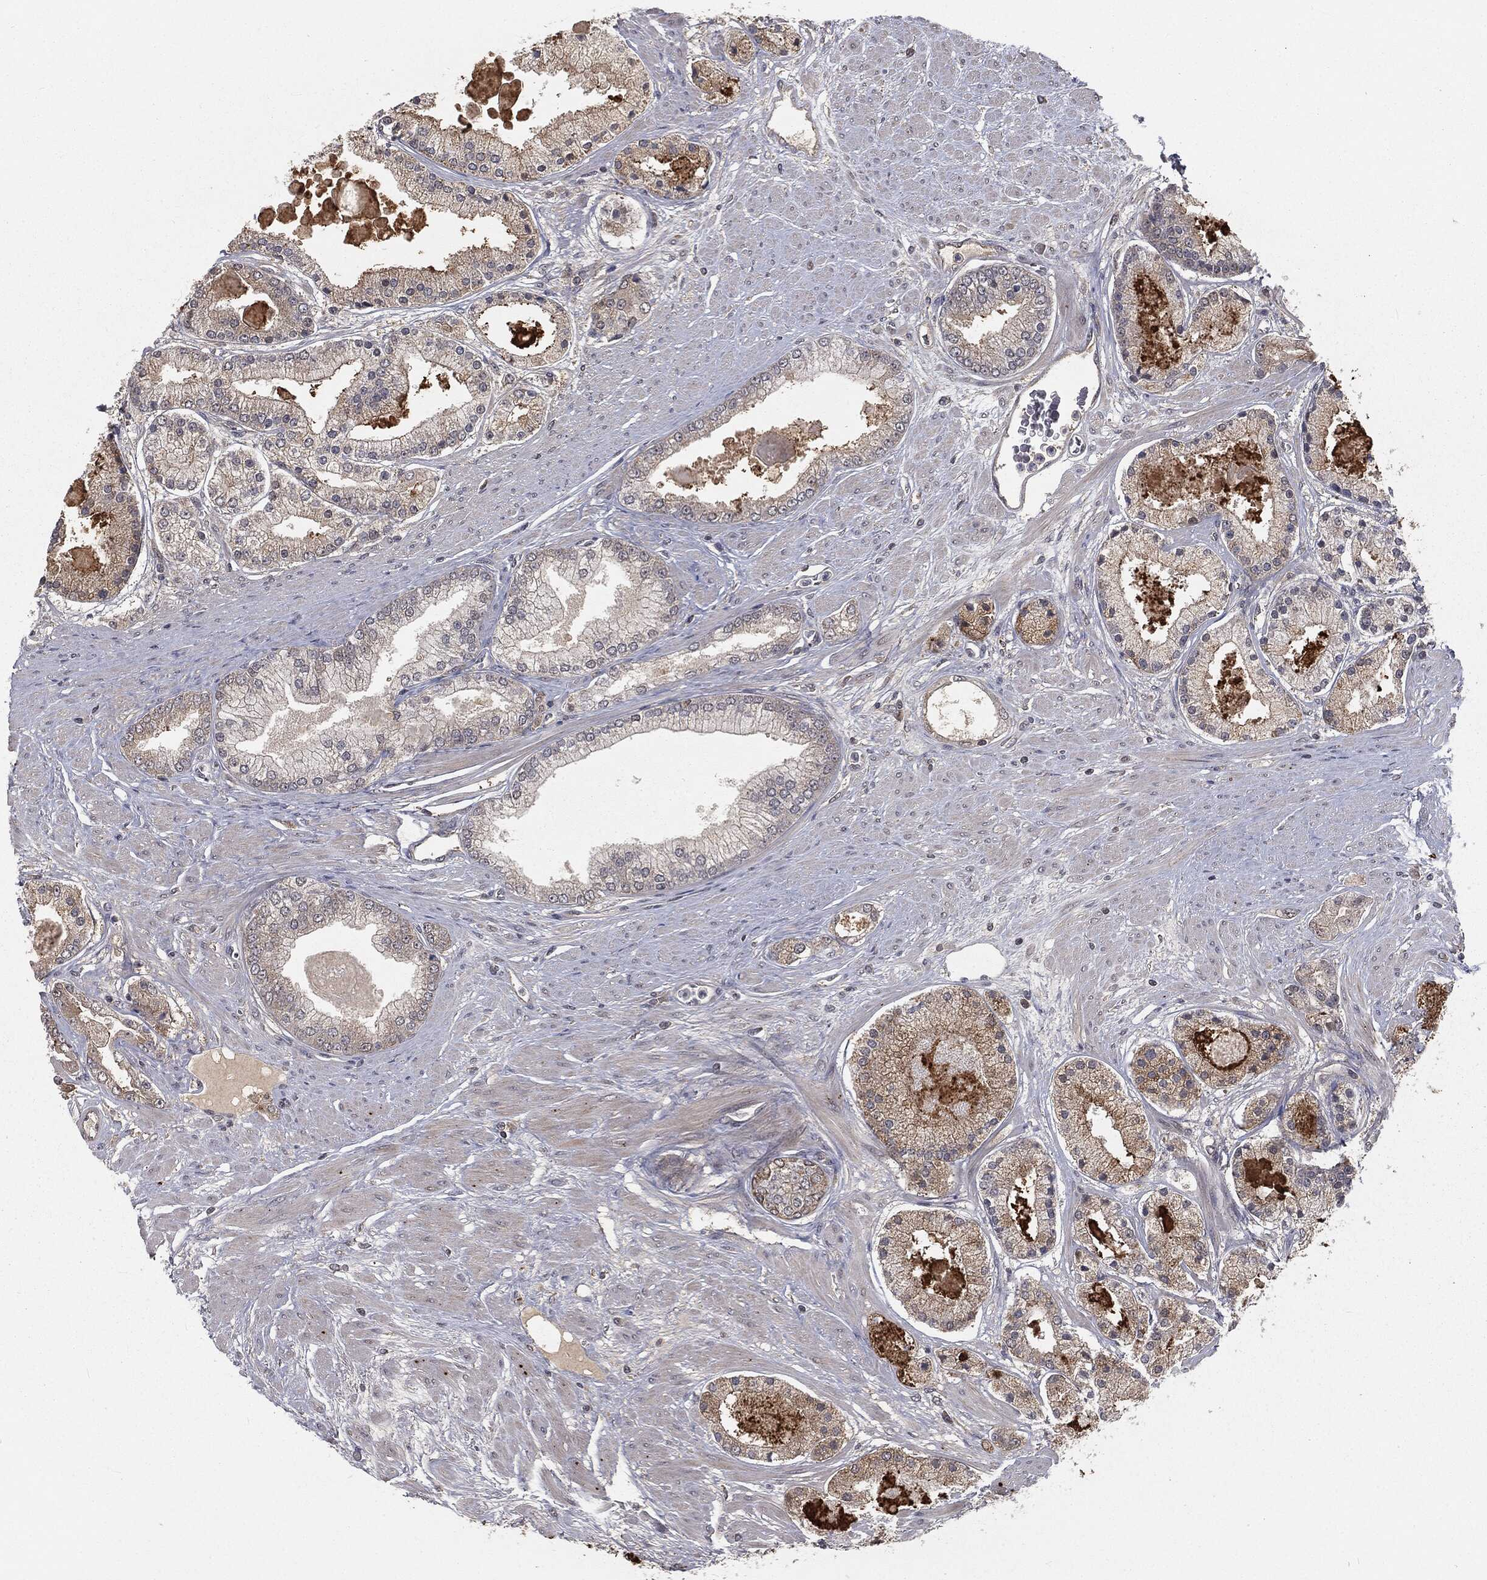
{"staining": {"intensity": "weak", "quantity": "25%-75%", "location": "cytoplasmic/membranous"}, "tissue": "prostate cancer", "cell_type": "Tumor cells", "image_type": "cancer", "snomed": [{"axis": "morphology", "description": "Adenocarcinoma, High grade"}, {"axis": "topography", "description": "Prostate"}], "caption": "A photomicrograph showing weak cytoplasmic/membranous staining in approximately 25%-75% of tumor cells in prostate high-grade adenocarcinoma, as visualized by brown immunohistochemical staining.", "gene": "FBXO7", "patient": {"sex": "male", "age": 67}}